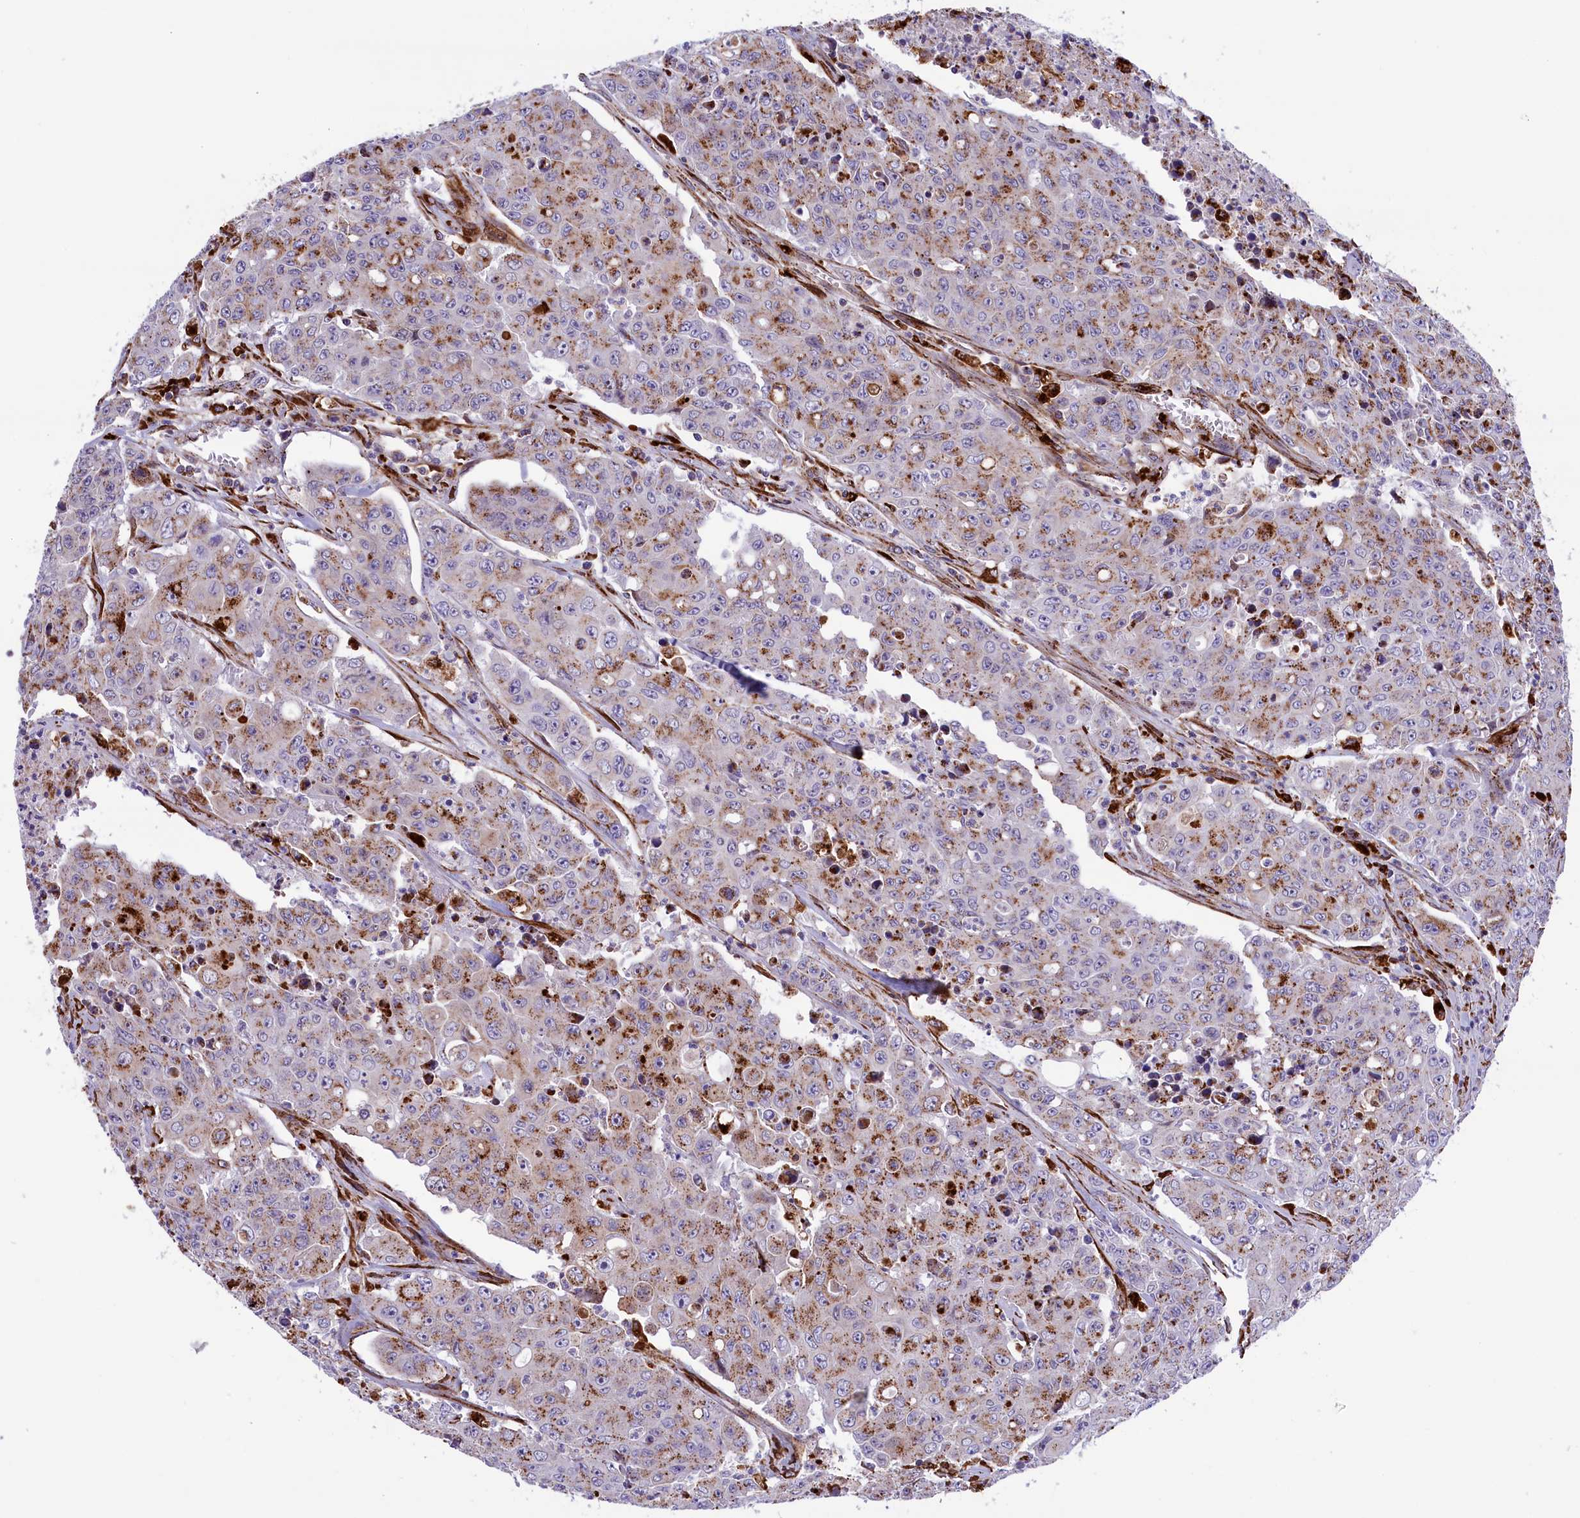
{"staining": {"intensity": "moderate", "quantity": "<25%", "location": "cytoplasmic/membranous"}, "tissue": "colorectal cancer", "cell_type": "Tumor cells", "image_type": "cancer", "snomed": [{"axis": "morphology", "description": "Adenocarcinoma, NOS"}, {"axis": "topography", "description": "Colon"}], "caption": "Adenocarcinoma (colorectal) stained for a protein (brown) shows moderate cytoplasmic/membranous positive staining in about <25% of tumor cells.", "gene": "MAN2B1", "patient": {"sex": "male", "age": 51}}